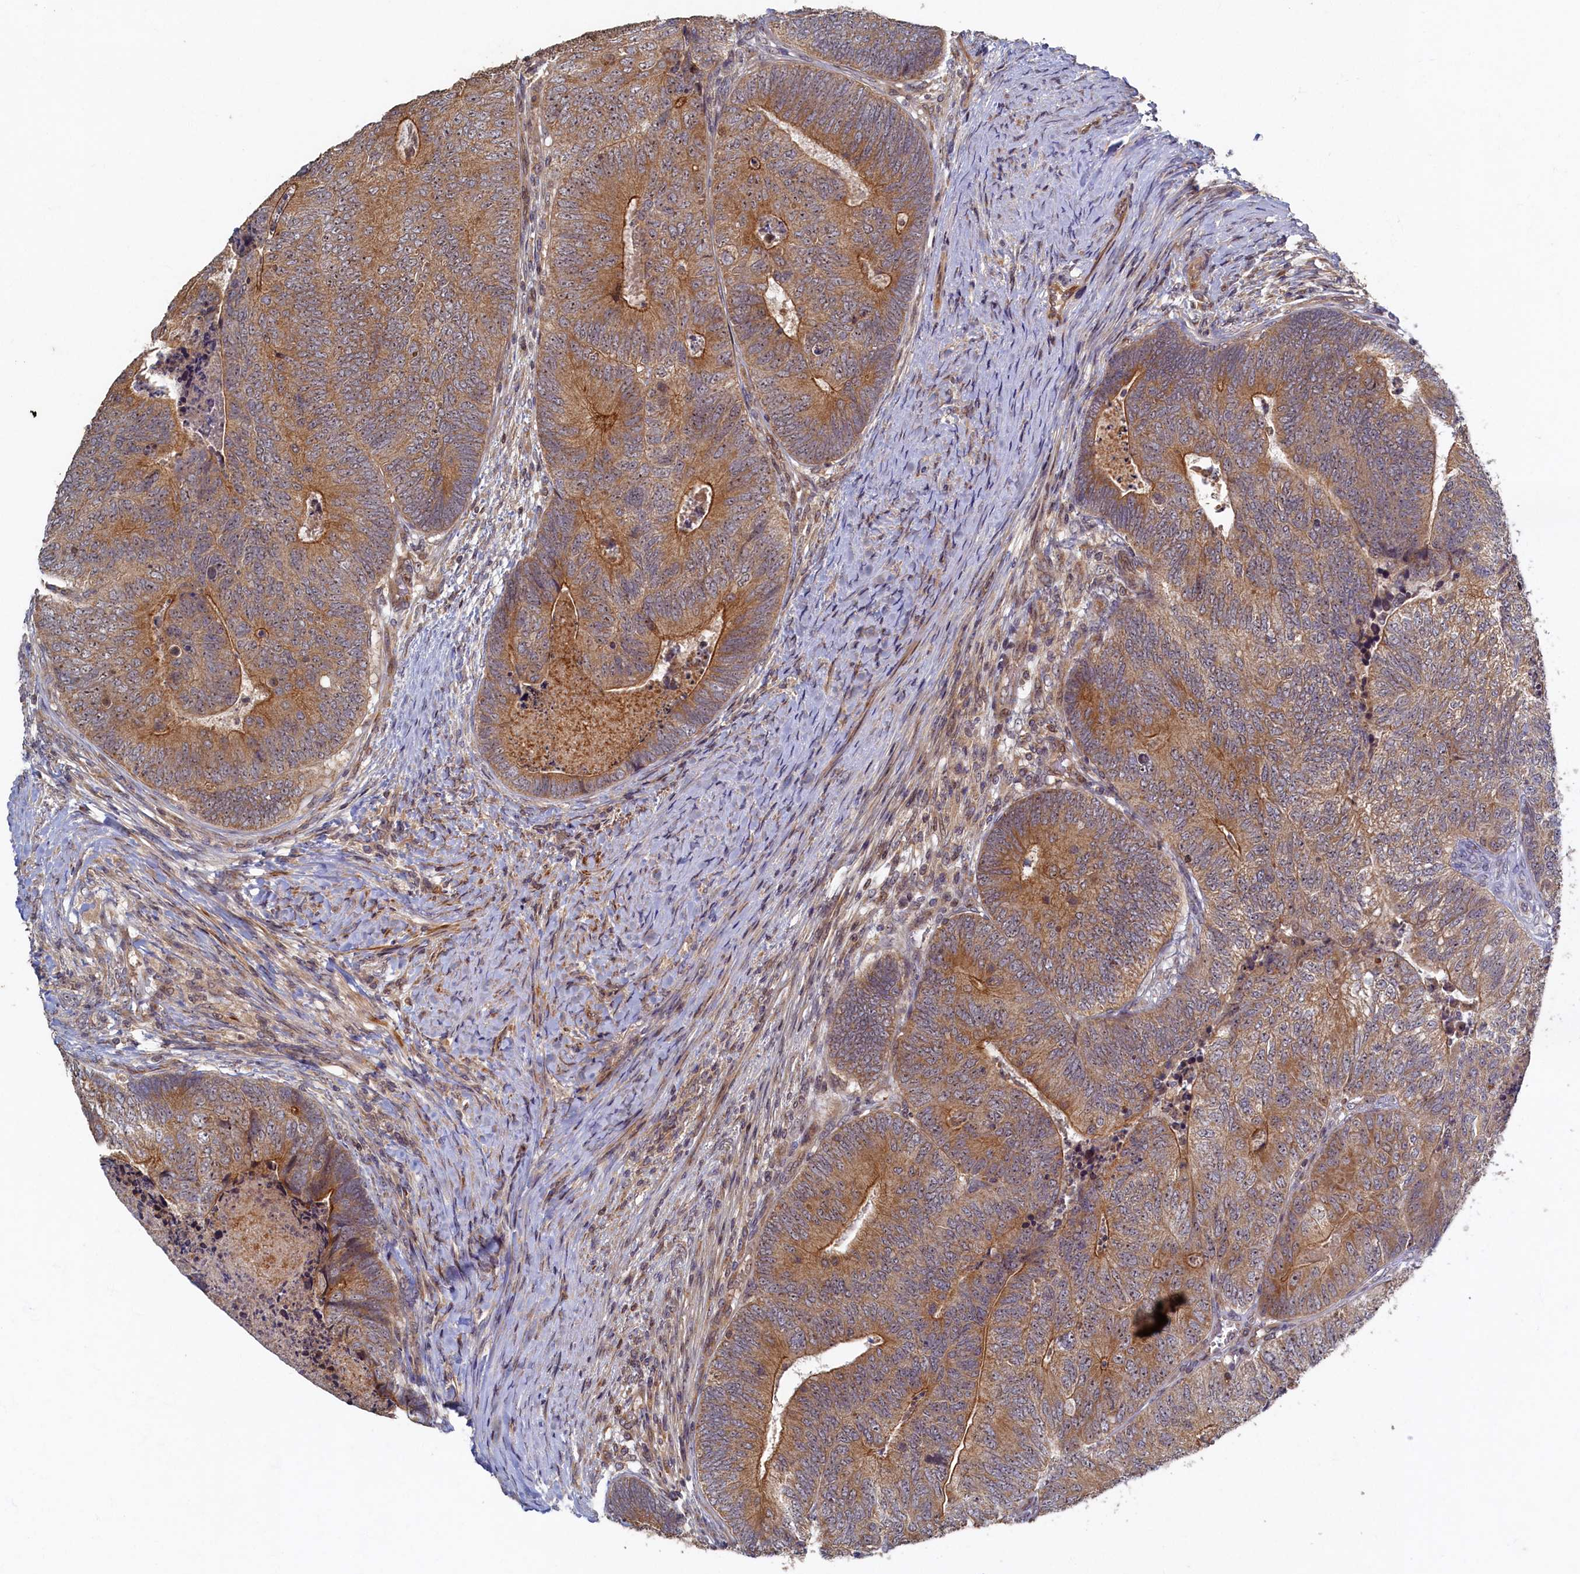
{"staining": {"intensity": "moderate", "quantity": ">75%", "location": "cytoplasmic/membranous"}, "tissue": "colorectal cancer", "cell_type": "Tumor cells", "image_type": "cancer", "snomed": [{"axis": "morphology", "description": "Adenocarcinoma, NOS"}, {"axis": "topography", "description": "Colon"}], "caption": "IHC image of colorectal cancer stained for a protein (brown), which displays medium levels of moderate cytoplasmic/membranous expression in about >75% of tumor cells.", "gene": "CEP20", "patient": {"sex": "female", "age": 67}}